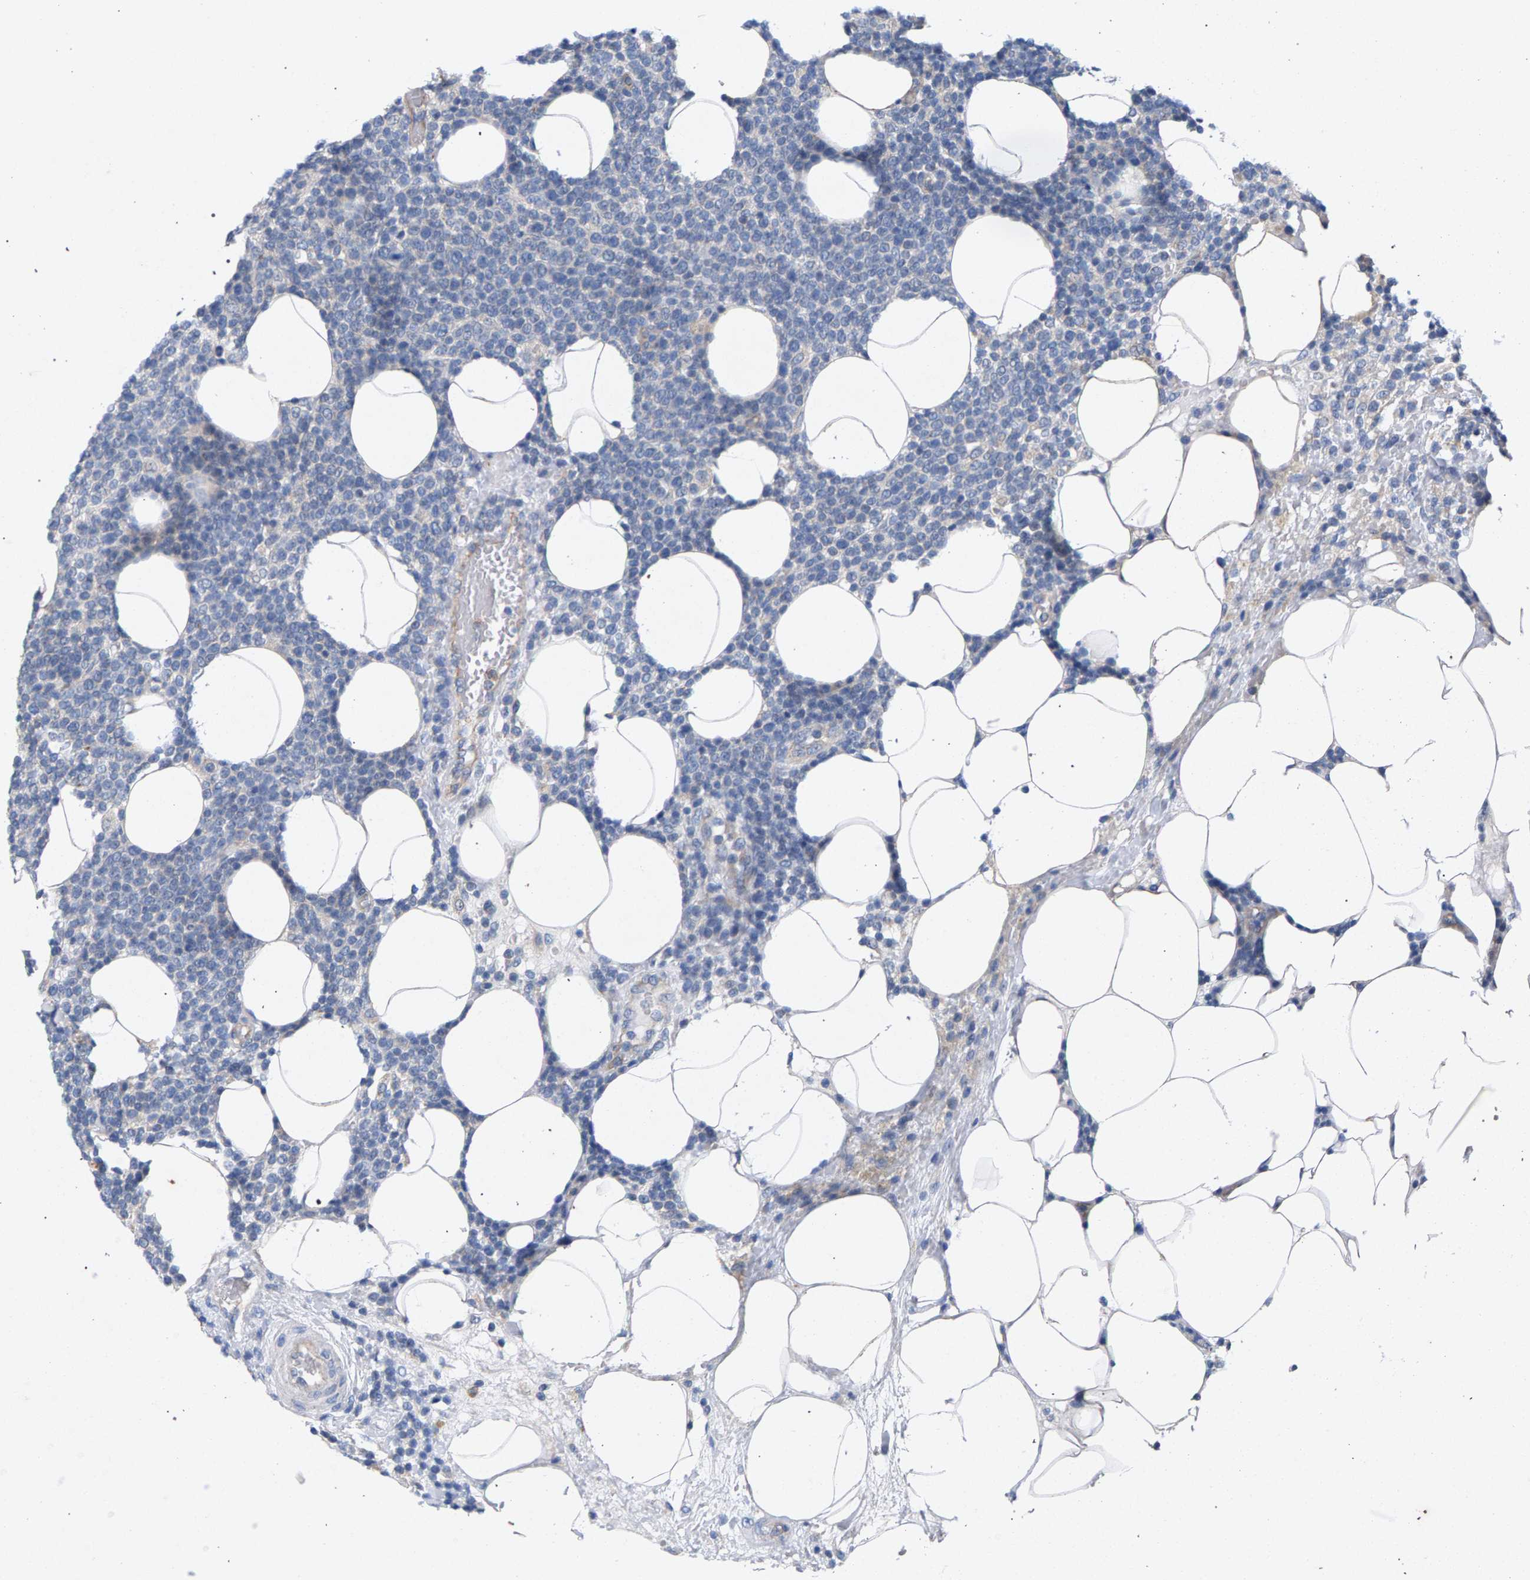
{"staining": {"intensity": "negative", "quantity": "none", "location": "none"}, "tissue": "lymphoma", "cell_type": "Tumor cells", "image_type": "cancer", "snomed": [{"axis": "morphology", "description": "Malignant lymphoma, non-Hodgkin's type, High grade"}, {"axis": "topography", "description": "Lymph node"}], "caption": "There is no significant expression in tumor cells of malignant lymphoma, non-Hodgkin's type (high-grade).", "gene": "MAMDC2", "patient": {"sex": "male", "age": 61}}